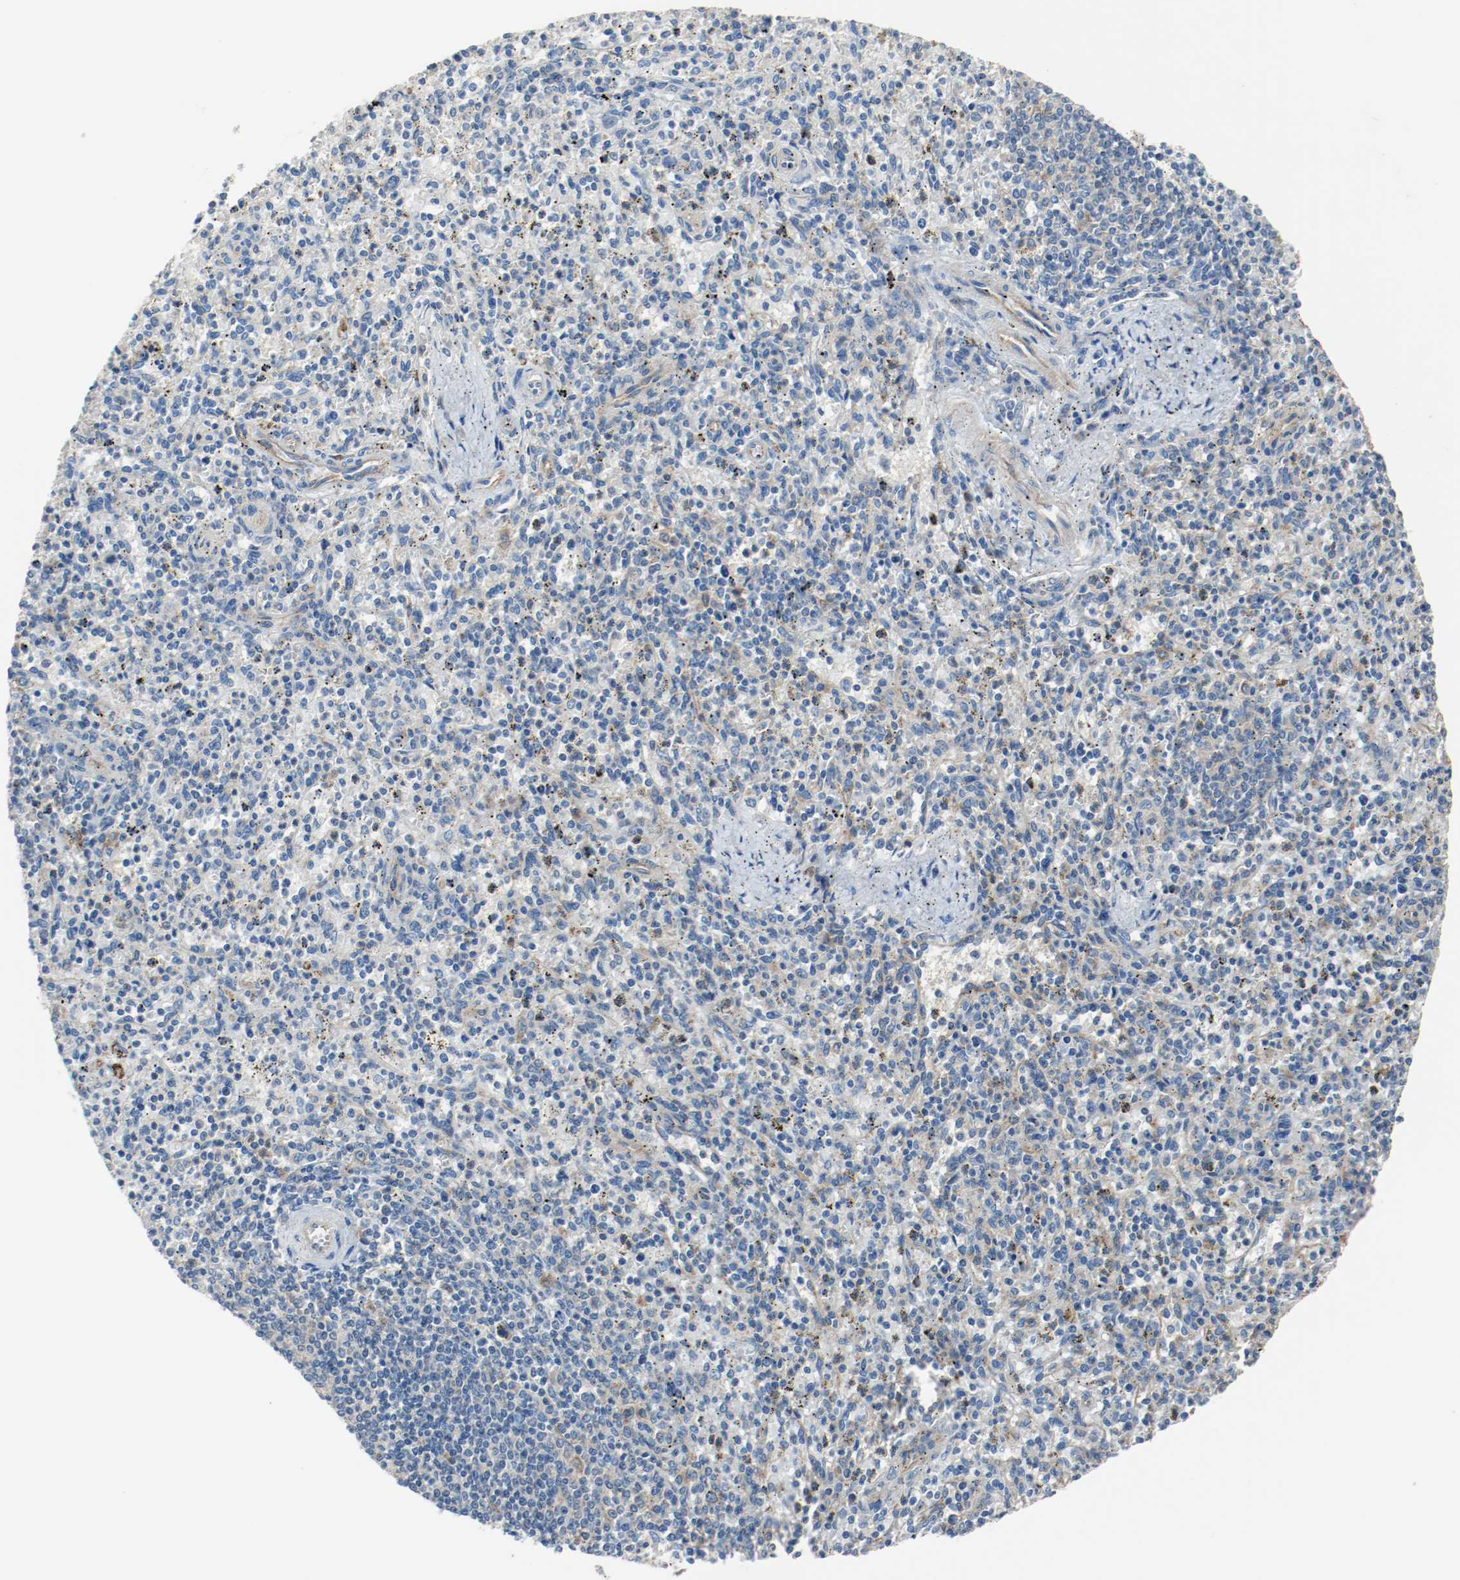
{"staining": {"intensity": "weak", "quantity": "25%-75%", "location": "cytoplasmic/membranous"}, "tissue": "spleen", "cell_type": "Cells in red pulp", "image_type": "normal", "snomed": [{"axis": "morphology", "description": "Normal tissue, NOS"}, {"axis": "topography", "description": "Spleen"}], "caption": "A brown stain shows weak cytoplasmic/membranous positivity of a protein in cells in red pulp of benign human spleen. (DAB IHC, brown staining for protein, blue staining for nuclei).", "gene": "TUBA3D", "patient": {"sex": "male", "age": 72}}